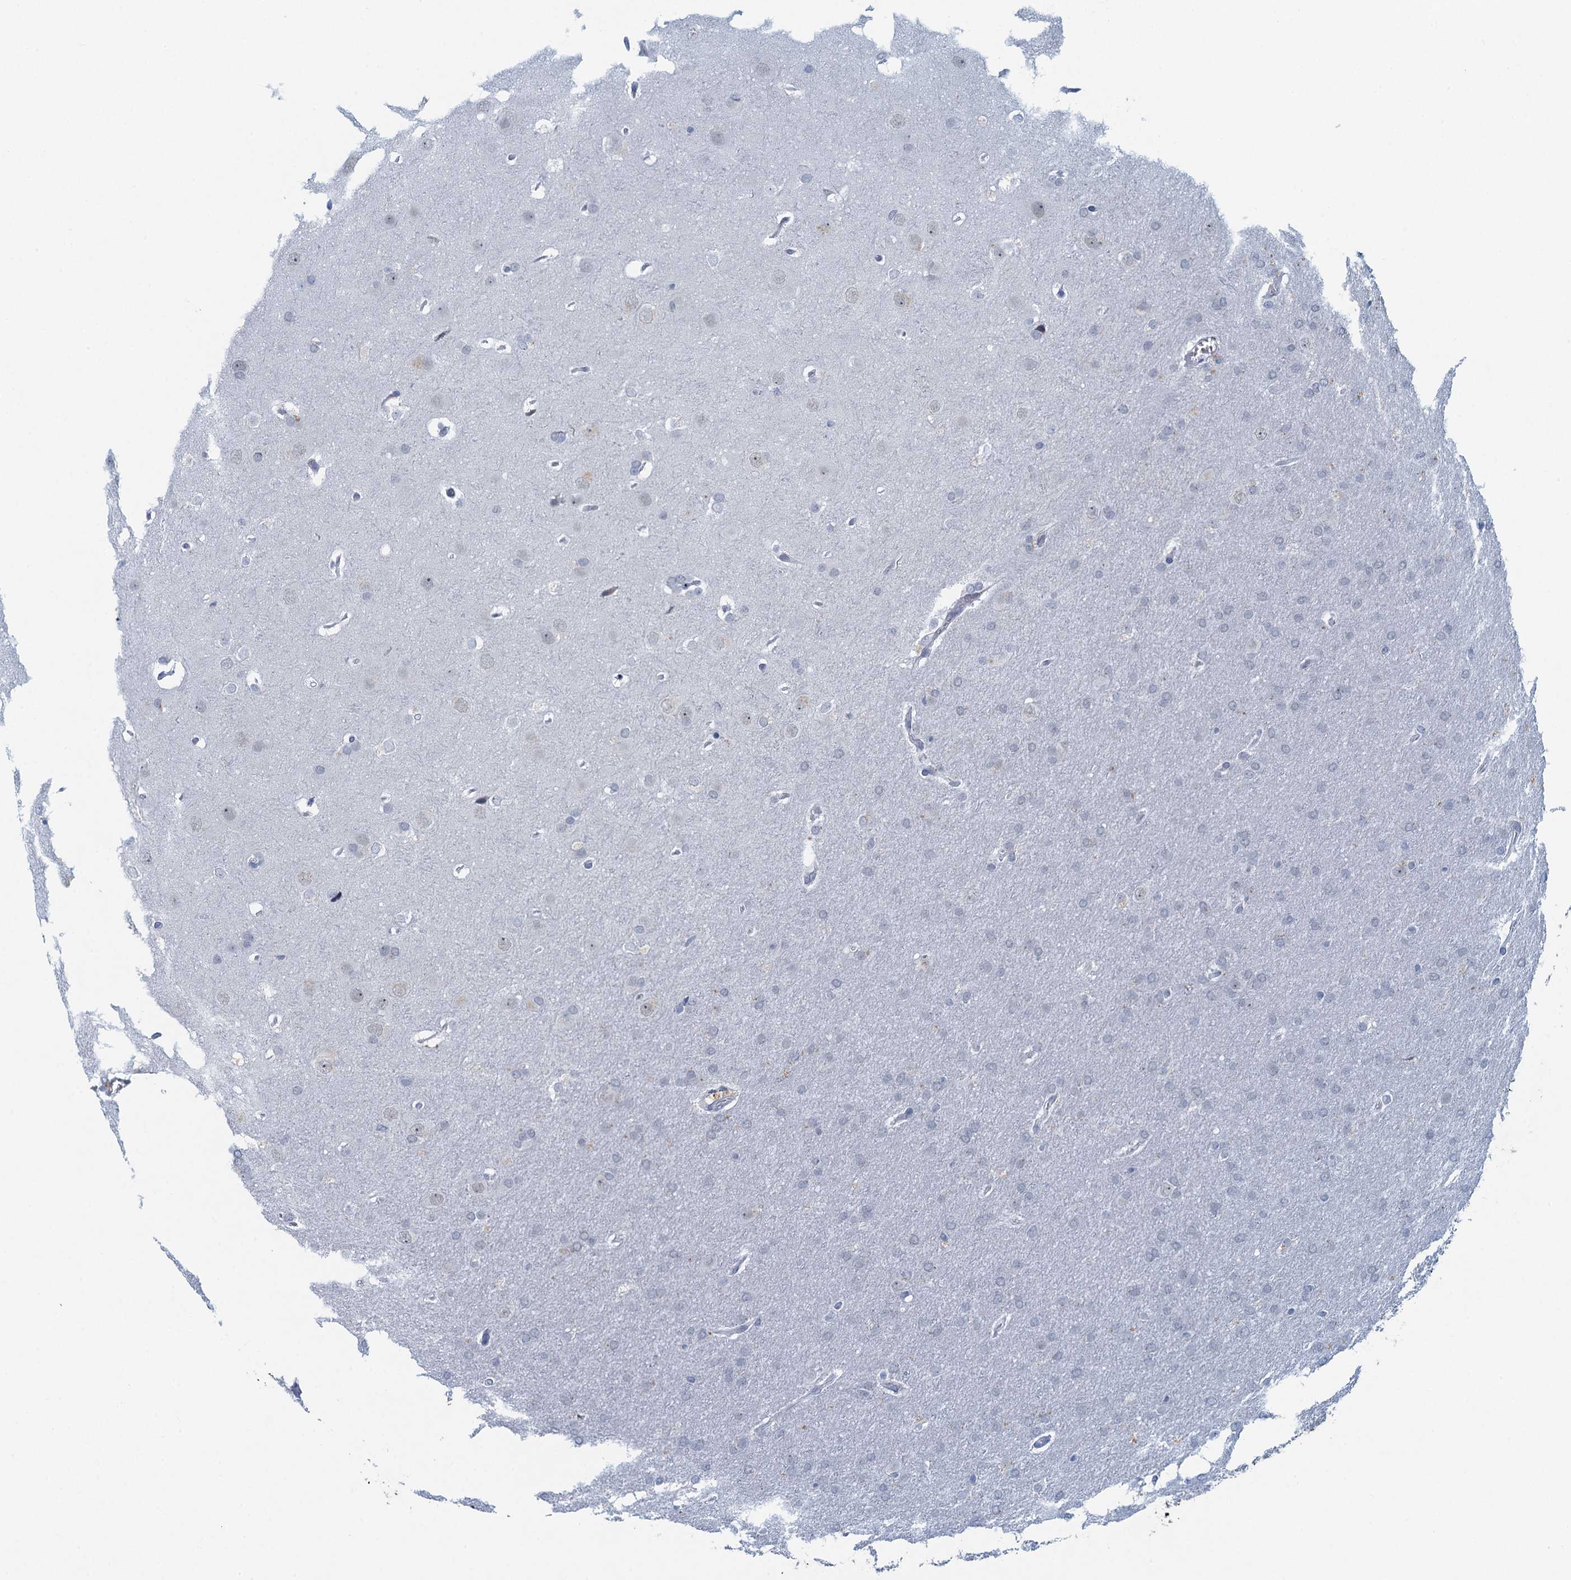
{"staining": {"intensity": "negative", "quantity": "none", "location": "none"}, "tissue": "glioma", "cell_type": "Tumor cells", "image_type": "cancer", "snomed": [{"axis": "morphology", "description": "Glioma, malignant, Low grade"}, {"axis": "topography", "description": "Brain"}], "caption": "The photomicrograph exhibits no staining of tumor cells in glioma.", "gene": "ENSG00000131152", "patient": {"sex": "female", "age": 32}}